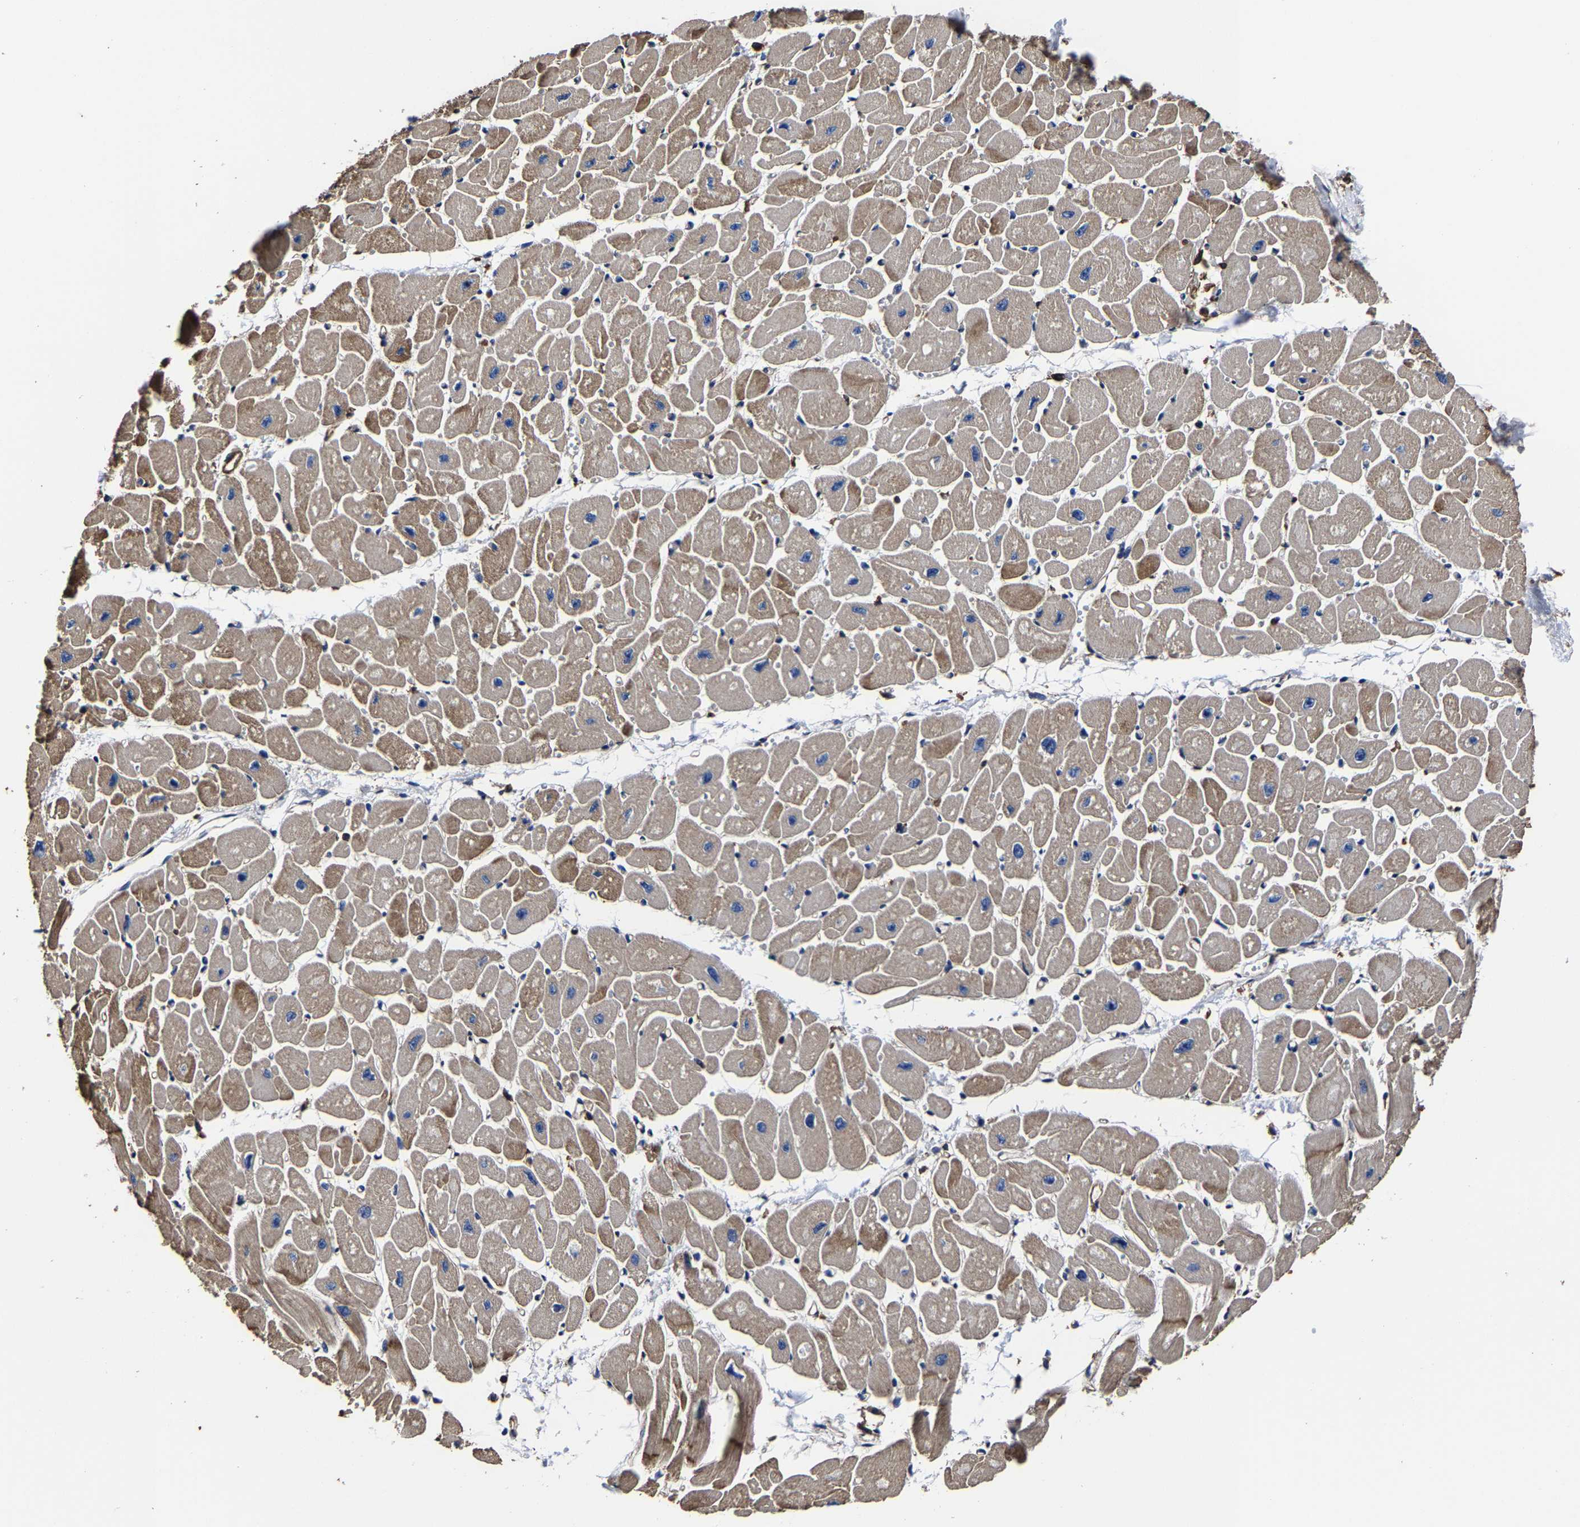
{"staining": {"intensity": "moderate", "quantity": ">75%", "location": "cytoplasmic/membranous"}, "tissue": "heart muscle", "cell_type": "Cardiomyocytes", "image_type": "normal", "snomed": [{"axis": "morphology", "description": "Normal tissue, NOS"}, {"axis": "topography", "description": "Heart"}], "caption": "Protein expression analysis of unremarkable heart muscle demonstrates moderate cytoplasmic/membranous expression in approximately >75% of cardiomyocytes. The protein of interest is shown in brown color, while the nuclei are stained blue.", "gene": "SSH3", "patient": {"sex": "female", "age": 54}}